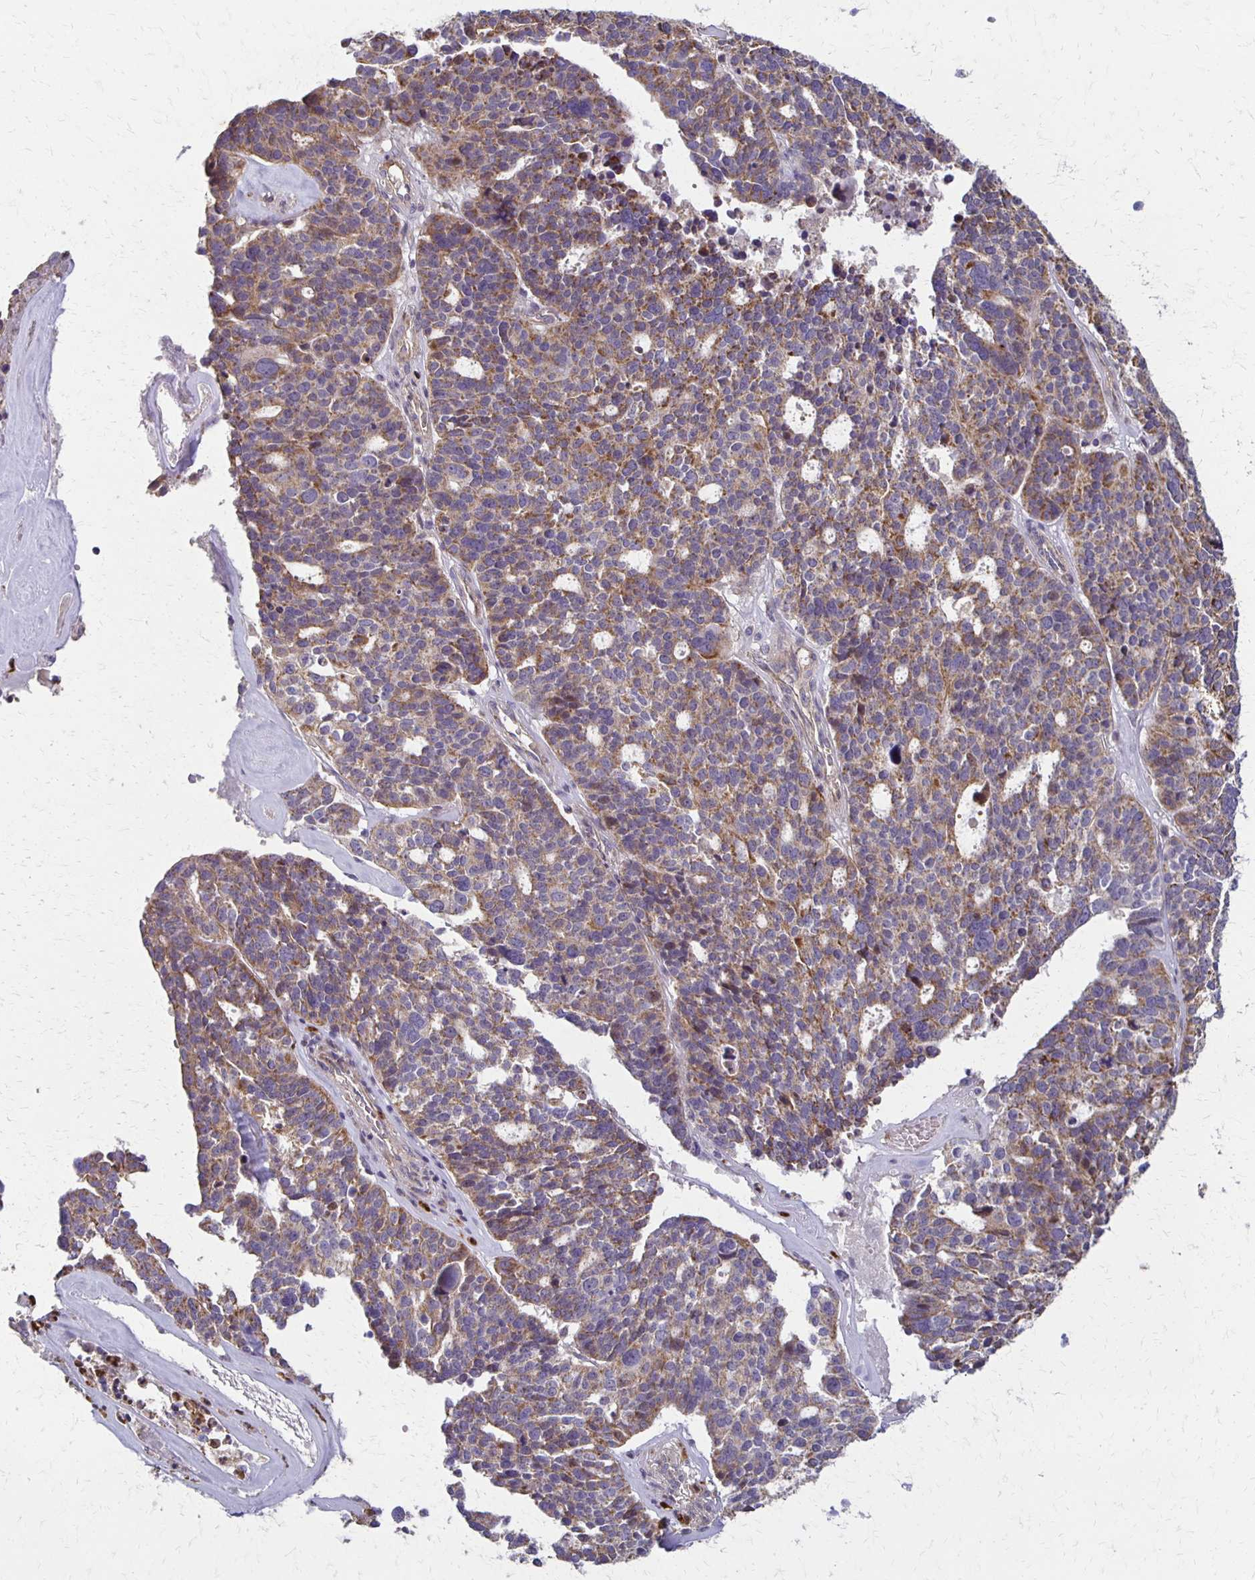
{"staining": {"intensity": "moderate", "quantity": "25%-75%", "location": "cytoplasmic/membranous"}, "tissue": "ovarian cancer", "cell_type": "Tumor cells", "image_type": "cancer", "snomed": [{"axis": "morphology", "description": "Cystadenocarcinoma, serous, NOS"}, {"axis": "topography", "description": "Ovary"}], "caption": "An image of ovarian cancer (serous cystadenocarcinoma) stained for a protein displays moderate cytoplasmic/membranous brown staining in tumor cells.", "gene": "EIF4EBP2", "patient": {"sex": "female", "age": 59}}